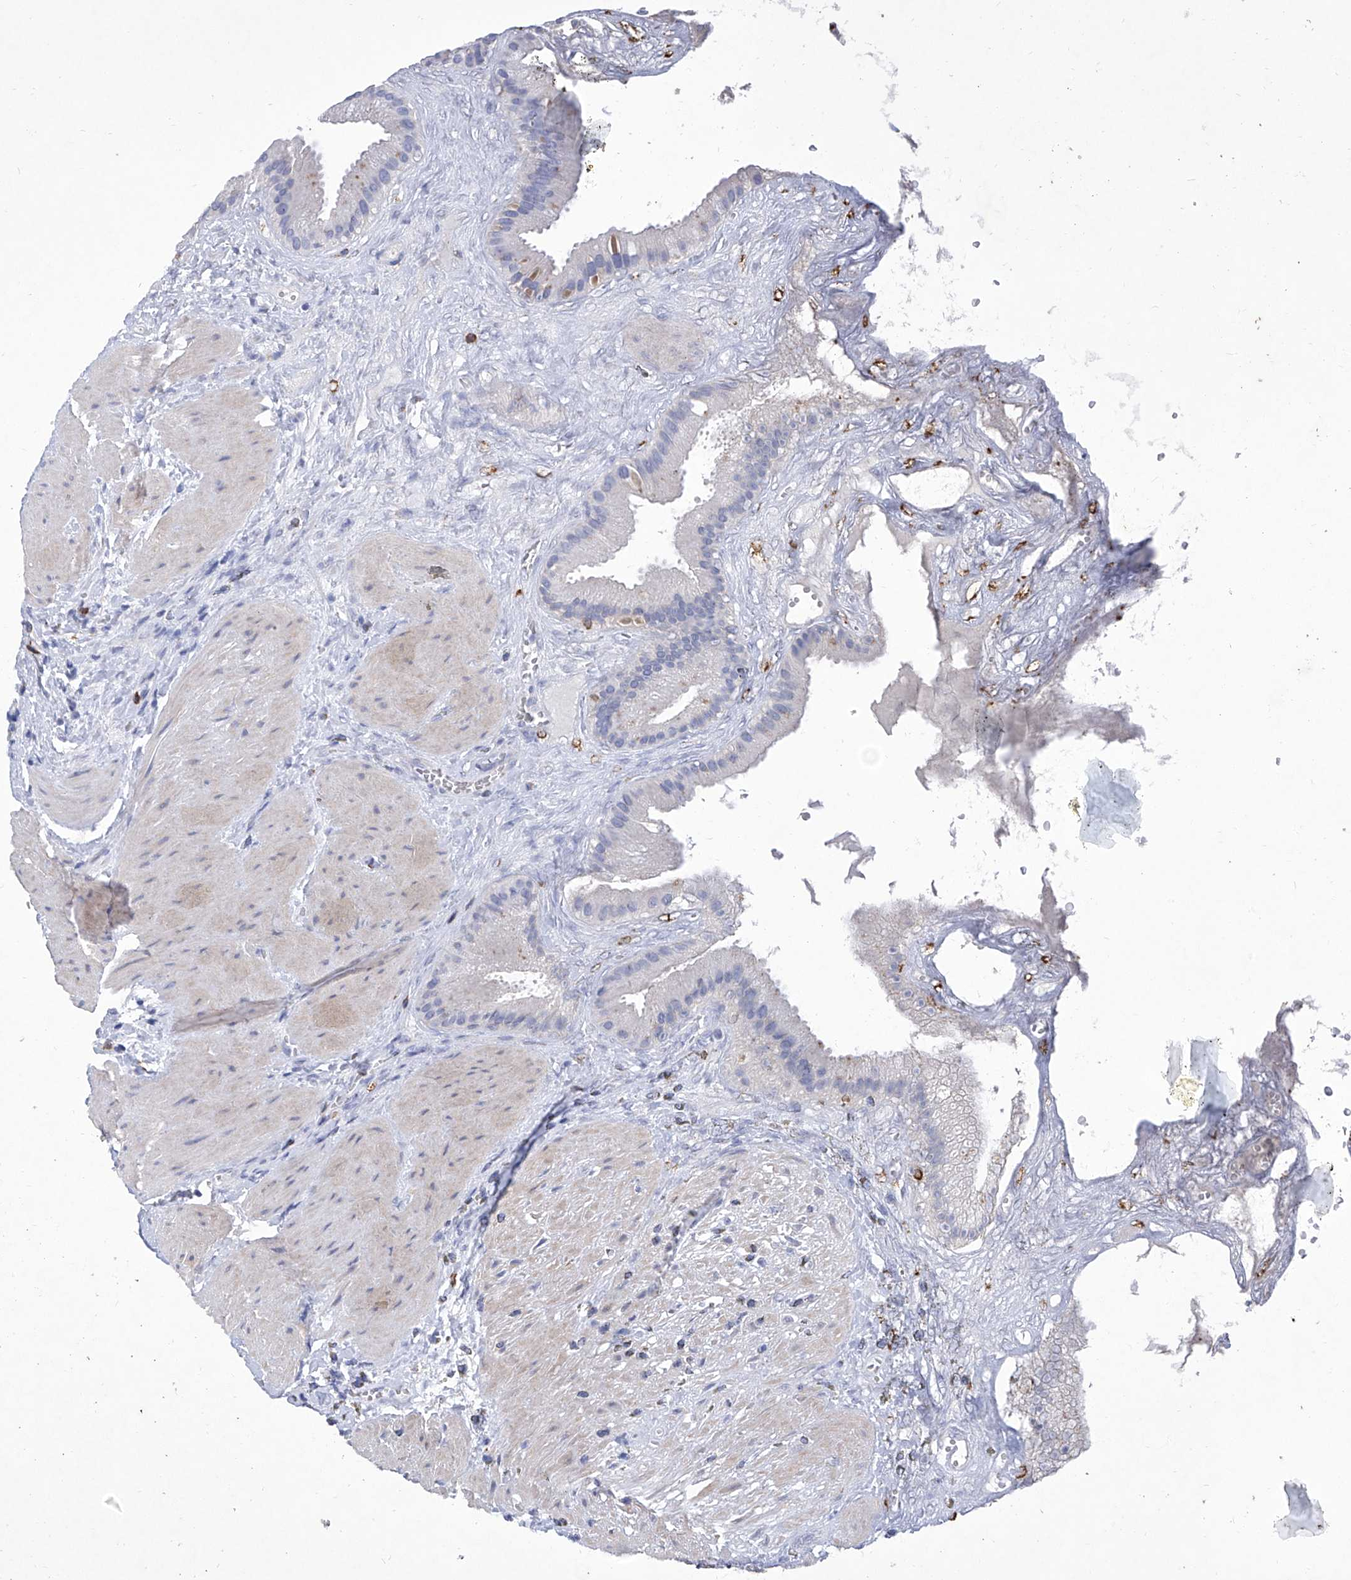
{"staining": {"intensity": "negative", "quantity": "none", "location": "none"}, "tissue": "gallbladder", "cell_type": "Glandular cells", "image_type": "normal", "snomed": [{"axis": "morphology", "description": "Normal tissue, NOS"}, {"axis": "topography", "description": "Gallbladder"}], "caption": "Histopathology image shows no significant protein expression in glandular cells of unremarkable gallbladder. The staining is performed using DAB brown chromogen with nuclei counter-stained in using hematoxylin.", "gene": "IFNL2", "patient": {"sex": "male", "age": 55}}